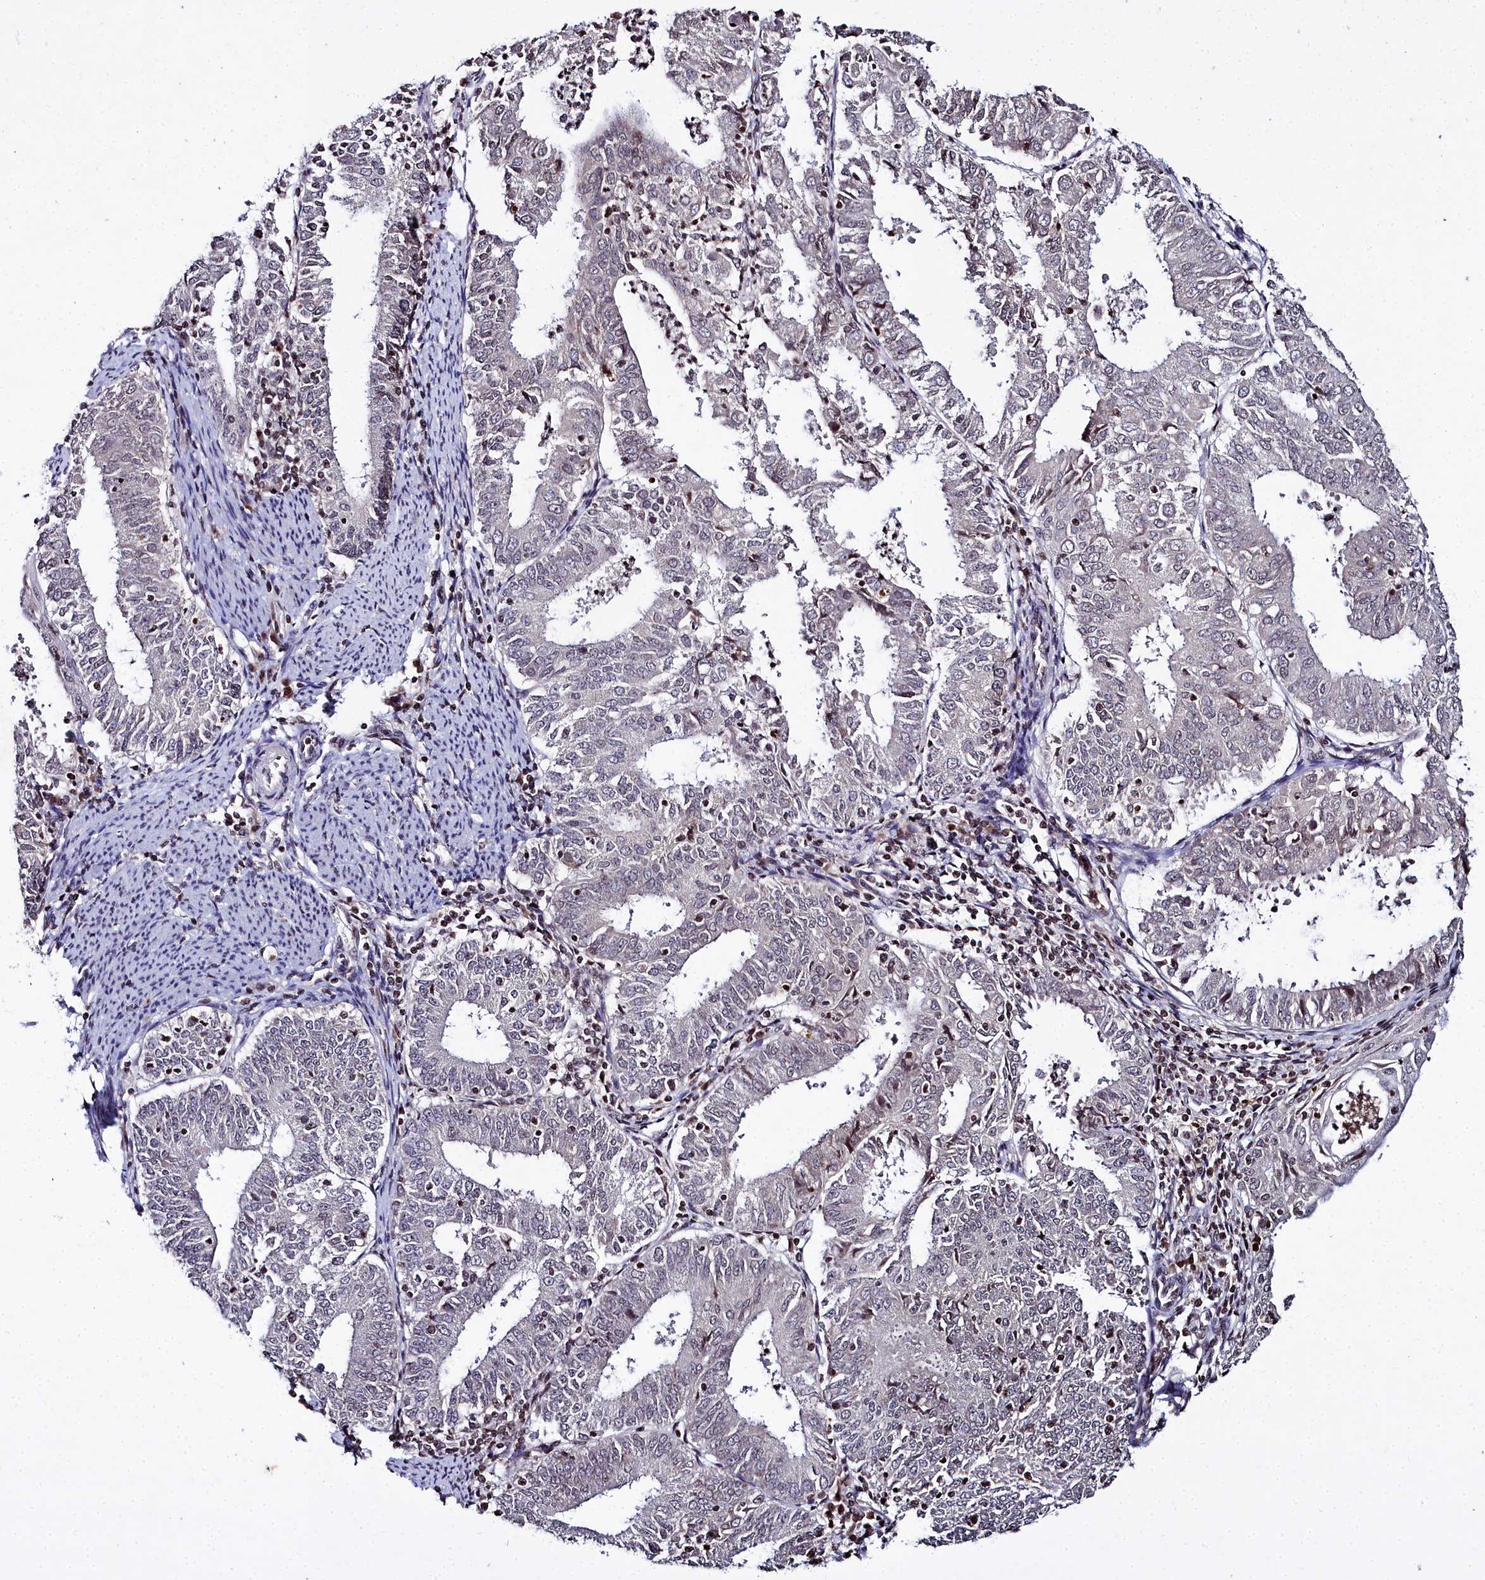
{"staining": {"intensity": "negative", "quantity": "none", "location": "none"}, "tissue": "endometrial cancer", "cell_type": "Tumor cells", "image_type": "cancer", "snomed": [{"axis": "morphology", "description": "Adenocarcinoma, NOS"}, {"axis": "topography", "description": "Endometrium"}], "caption": "IHC of human endometrial cancer demonstrates no expression in tumor cells. The staining is performed using DAB (3,3'-diaminobenzidine) brown chromogen with nuclei counter-stained in using hematoxylin.", "gene": "FZD4", "patient": {"sex": "female", "age": 57}}